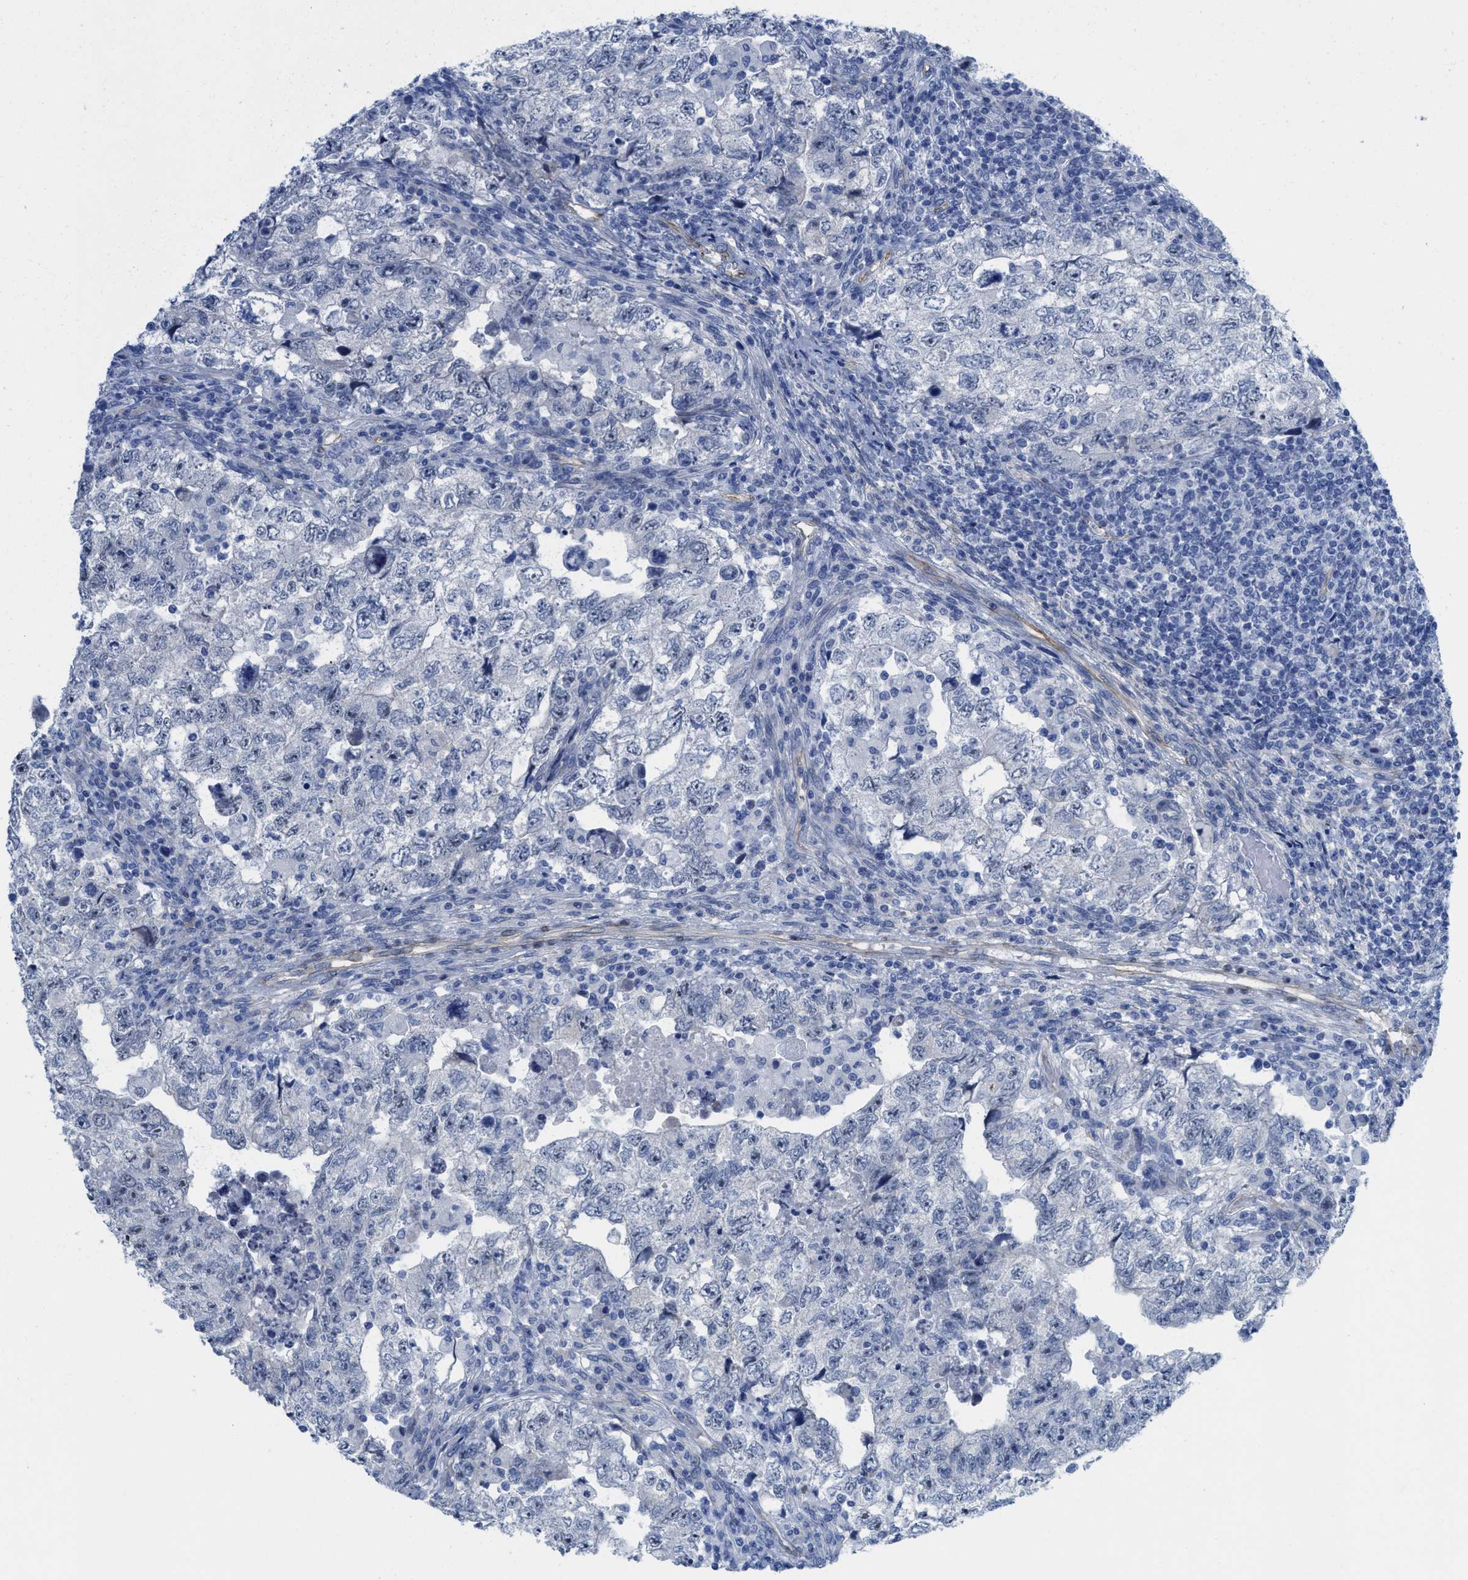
{"staining": {"intensity": "negative", "quantity": "none", "location": "none"}, "tissue": "testis cancer", "cell_type": "Tumor cells", "image_type": "cancer", "snomed": [{"axis": "morphology", "description": "Carcinoma, Embryonal, NOS"}, {"axis": "topography", "description": "Testis"}], "caption": "There is no significant positivity in tumor cells of testis embryonal carcinoma. Nuclei are stained in blue.", "gene": "TUB", "patient": {"sex": "male", "age": 36}}